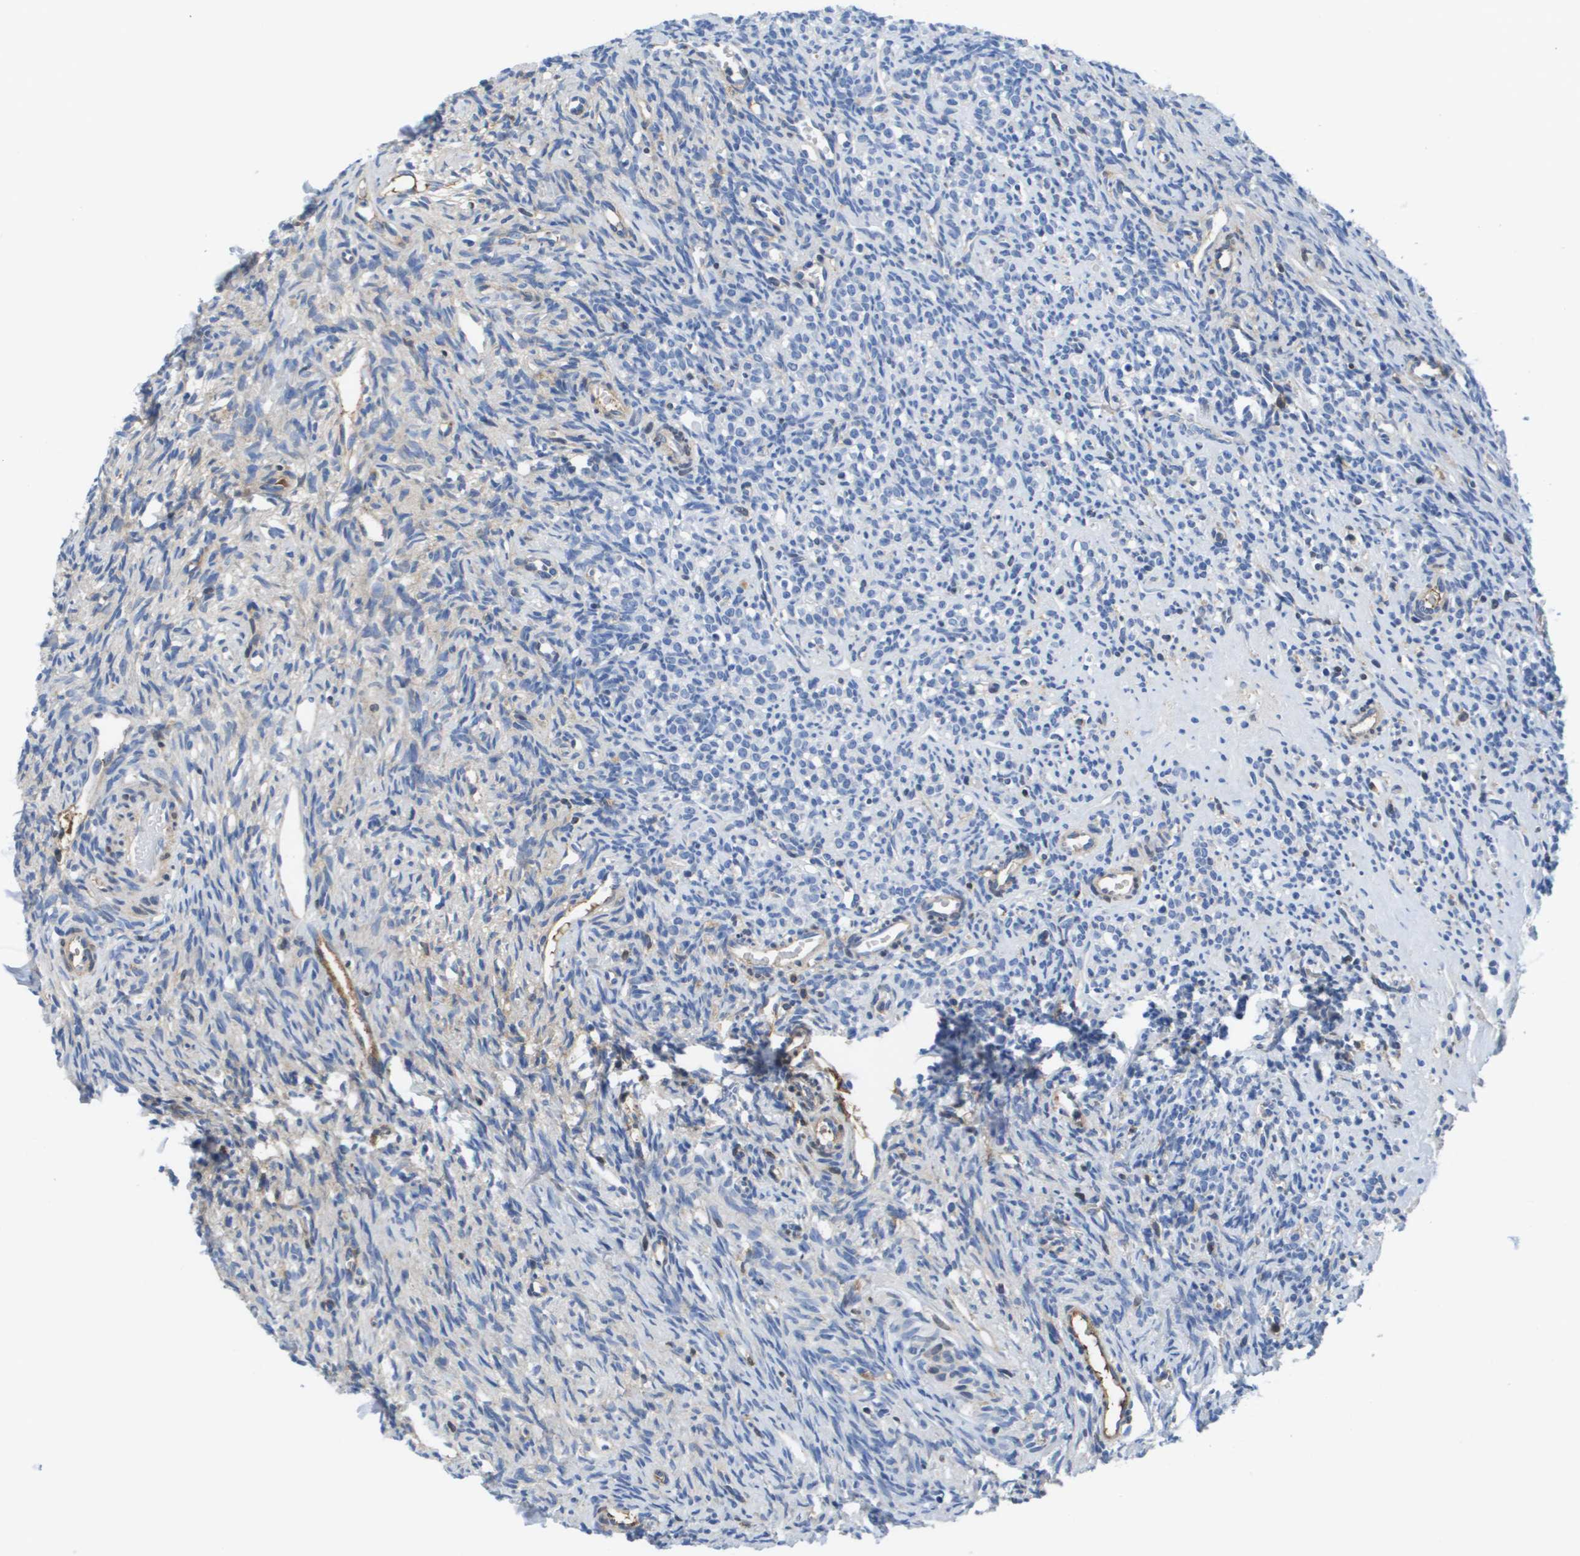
{"staining": {"intensity": "negative", "quantity": "none", "location": "none"}, "tissue": "ovary", "cell_type": "Ovarian stroma cells", "image_type": "normal", "snomed": [{"axis": "morphology", "description": "Normal tissue, NOS"}, {"axis": "topography", "description": "Ovary"}], "caption": "A high-resolution histopathology image shows IHC staining of unremarkable ovary, which demonstrates no significant positivity in ovarian stroma cells. The staining is performed using DAB (3,3'-diaminobenzidine) brown chromogen with nuclei counter-stained in using hematoxylin.", "gene": "APOA1", "patient": {"sex": "female", "age": 33}}